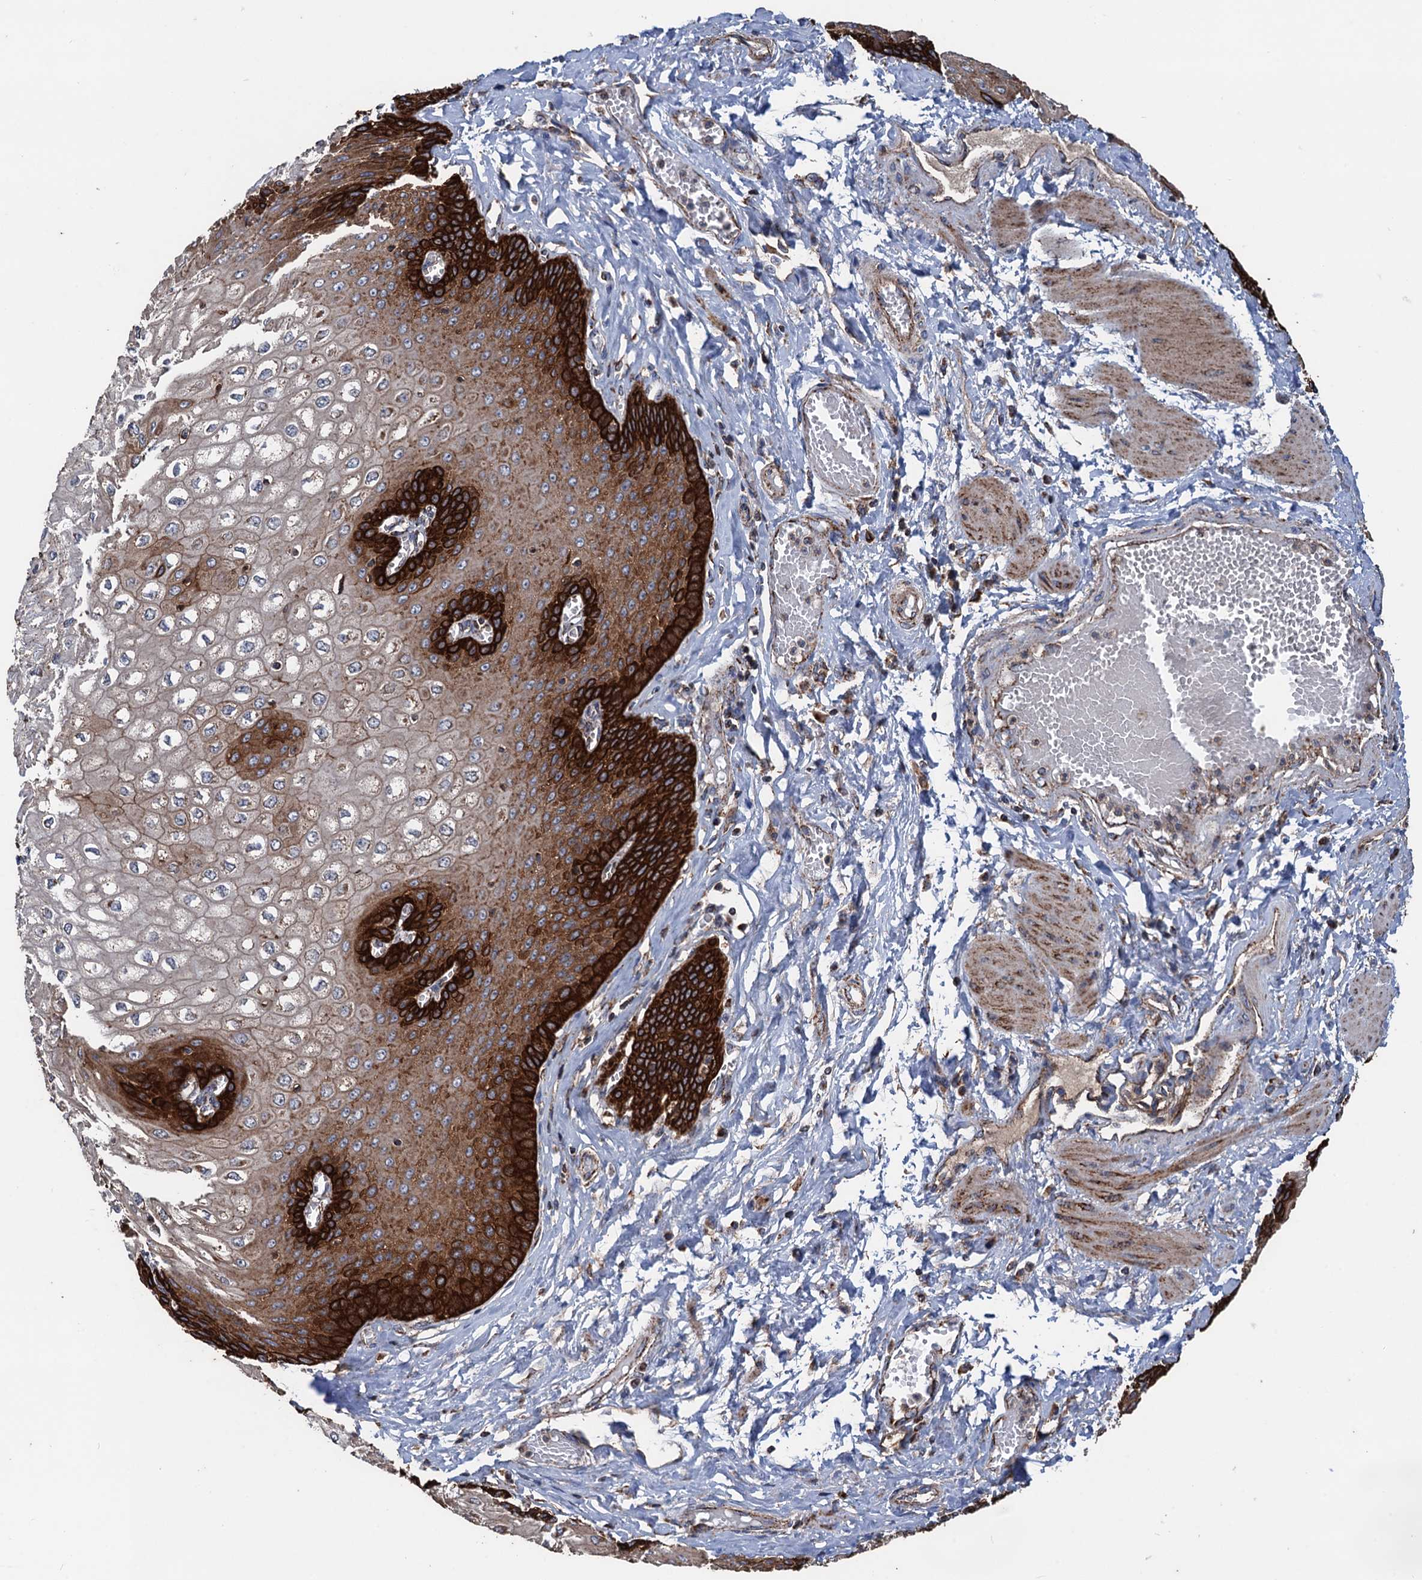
{"staining": {"intensity": "strong", "quantity": ">75%", "location": "cytoplasmic/membranous"}, "tissue": "esophagus", "cell_type": "Squamous epithelial cells", "image_type": "normal", "snomed": [{"axis": "morphology", "description": "Normal tissue, NOS"}, {"axis": "topography", "description": "Esophagus"}], "caption": "The photomicrograph reveals immunohistochemical staining of normal esophagus. There is strong cytoplasmic/membranous staining is present in approximately >75% of squamous epithelial cells.", "gene": "DGLUCY", "patient": {"sex": "male", "age": 60}}